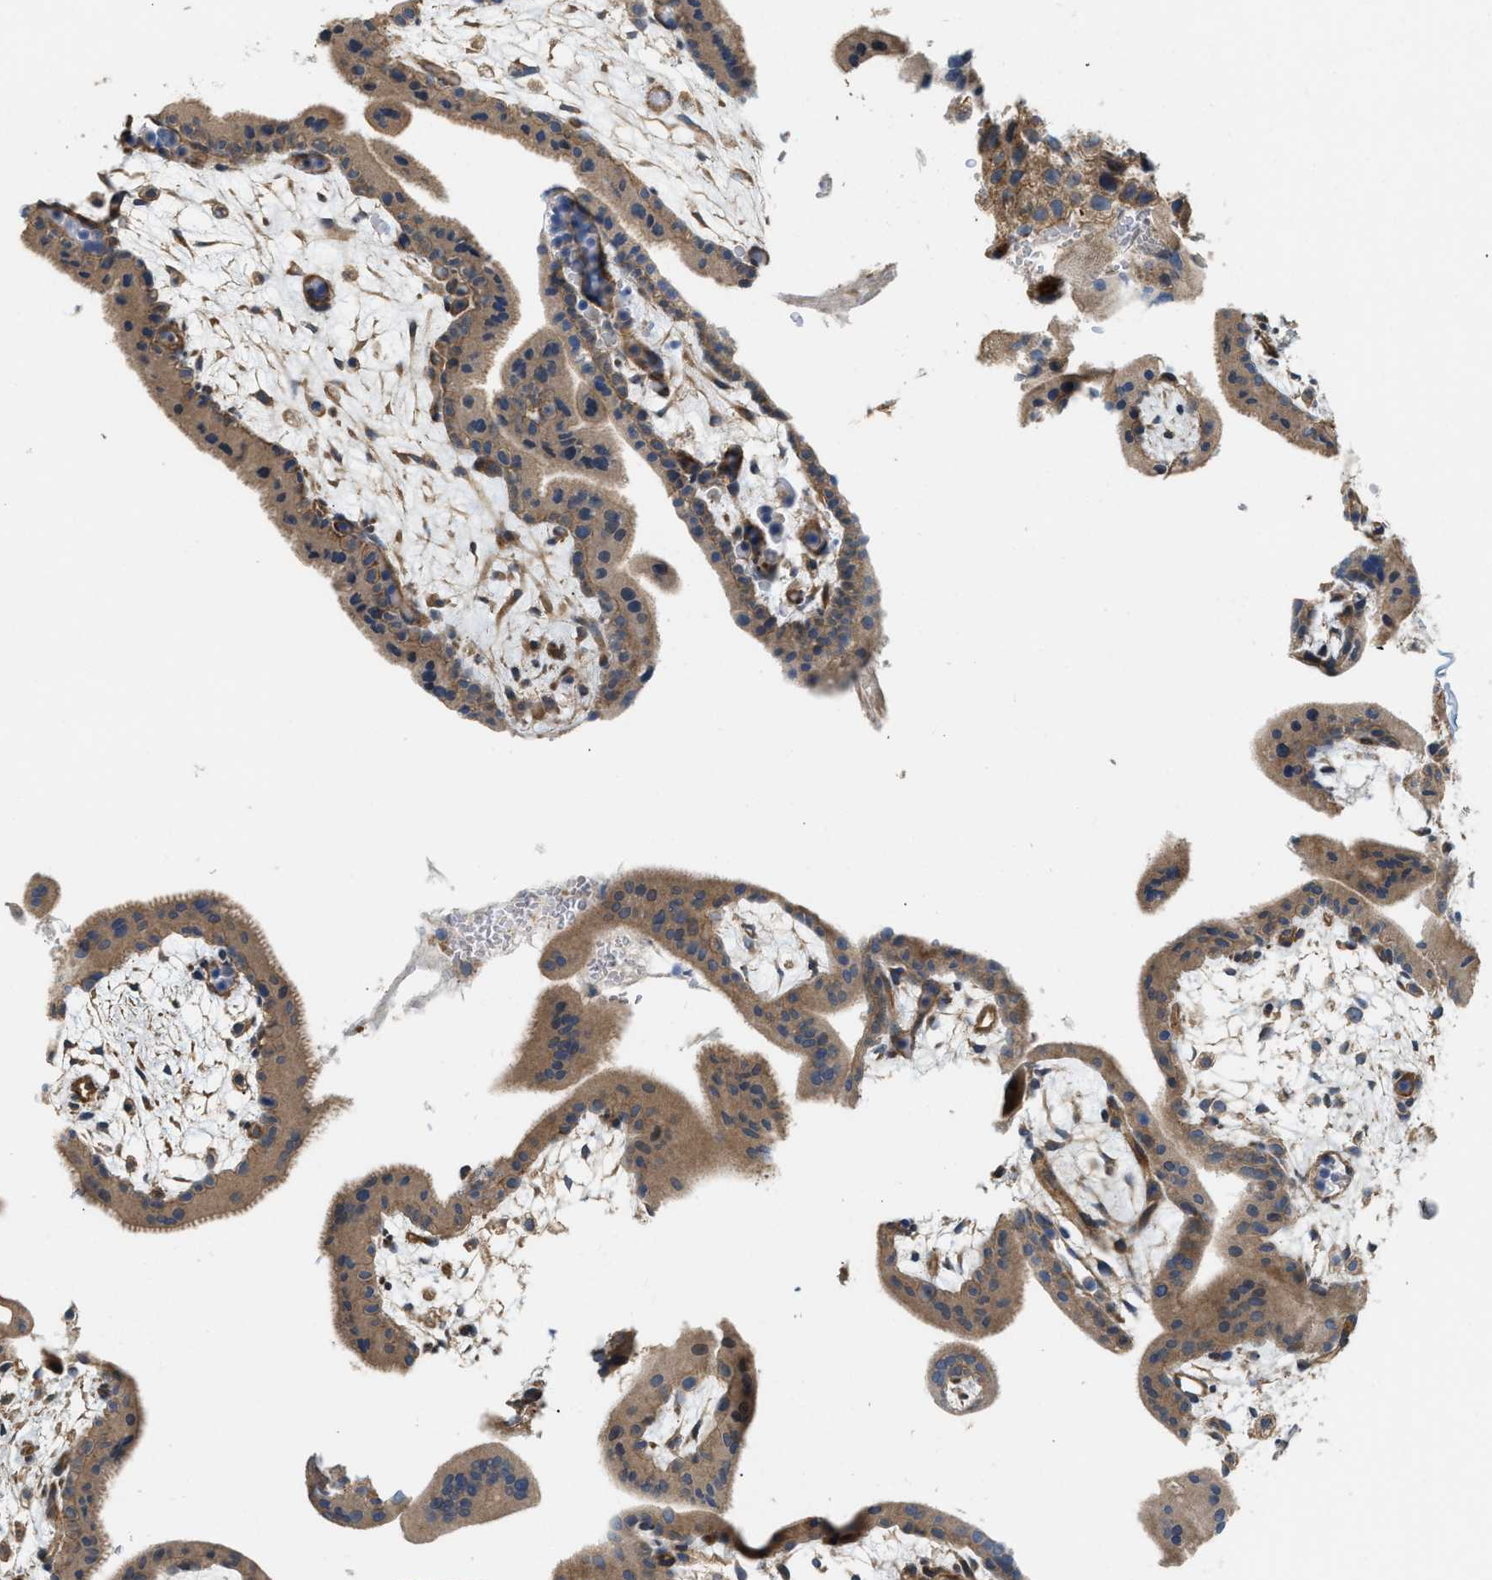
{"staining": {"intensity": "moderate", "quantity": ">75%", "location": "cytoplasmic/membranous"}, "tissue": "placenta", "cell_type": "Decidual cells", "image_type": "normal", "snomed": [{"axis": "morphology", "description": "Normal tissue, NOS"}, {"axis": "topography", "description": "Placenta"}], "caption": "Immunohistochemistry (IHC) photomicrograph of benign placenta: placenta stained using immunohistochemistry displays medium levels of moderate protein expression localized specifically in the cytoplasmic/membranous of decidual cells, appearing as a cytoplasmic/membranous brown color.", "gene": "BTN3A2", "patient": {"sex": "female", "age": 35}}